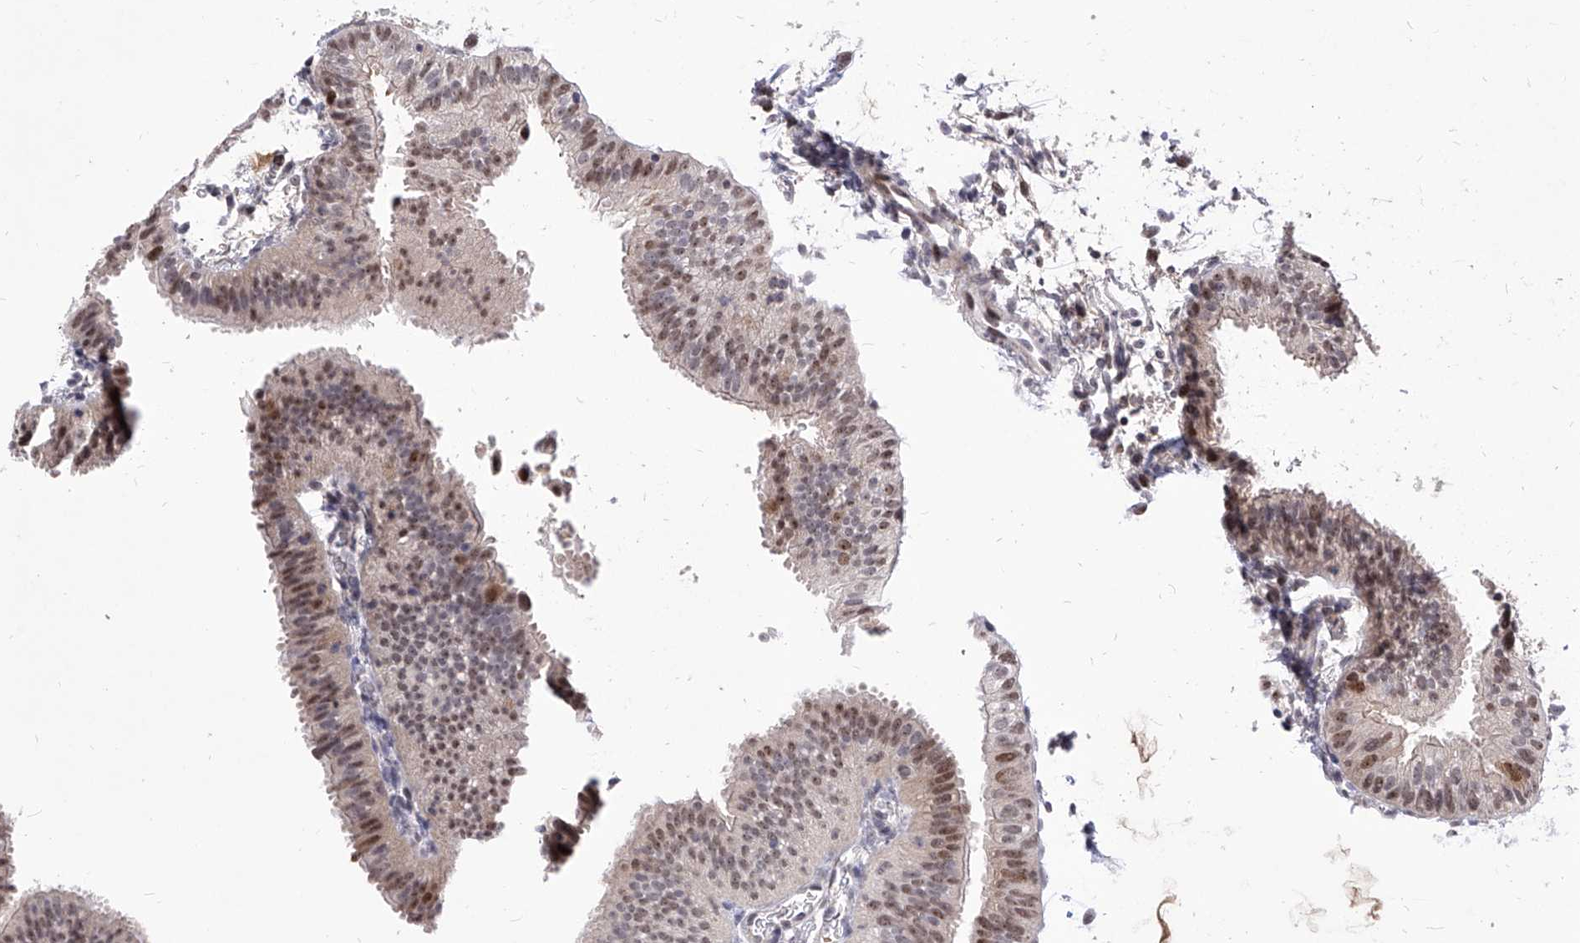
{"staining": {"intensity": "moderate", "quantity": "25%-75%", "location": "cytoplasmic/membranous,nuclear"}, "tissue": "fallopian tube", "cell_type": "Glandular cells", "image_type": "normal", "snomed": [{"axis": "morphology", "description": "Normal tissue, NOS"}, {"axis": "topography", "description": "Fallopian tube"}], "caption": "High-power microscopy captured an IHC micrograph of normal fallopian tube, revealing moderate cytoplasmic/membranous,nuclear positivity in approximately 25%-75% of glandular cells. (Stains: DAB (3,3'-diaminobenzidine) in brown, nuclei in blue, Microscopy: brightfield microscopy at high magnification).", "gene": "LGR4", "patient": {"sex": "female", "age": 35}}